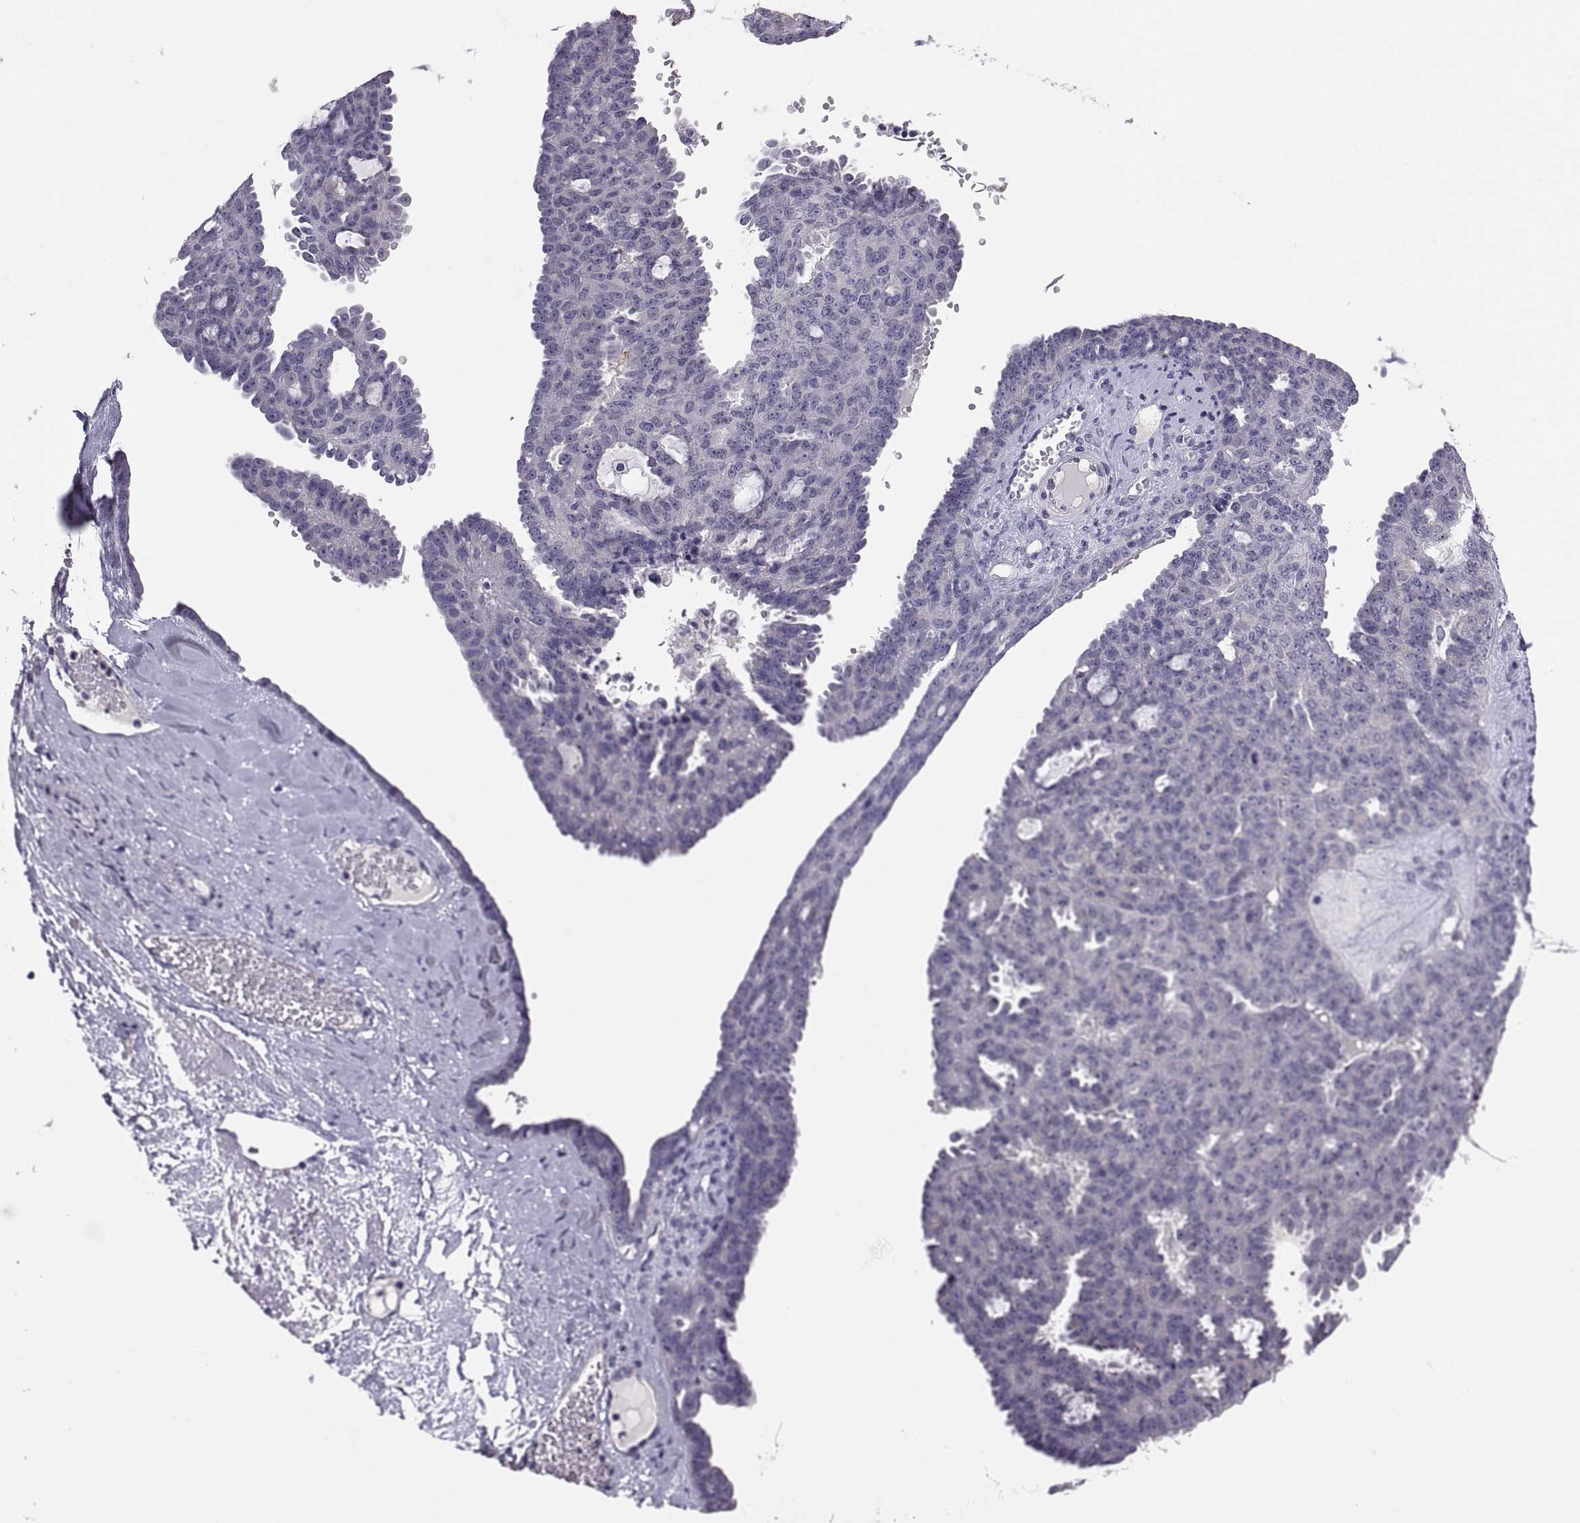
{"staining": {"intensity": "negative", "quantity": "none", "location": "none"}, "tissue": "ovarian cancer", "cell_type": "Tumor cells", "image_type": "cancer", "snomed": [{"axis": "morphology", "description": "Cystadenocarcinoma, serous, NOS"}, {"axis": "topography", "description": "Ovary"}], "caption": "This is a image of immunohistochemistry (IHC) staining of ovarian cancer, which shows no positivity in tumor cells.", "gene": "STRC", "patient": {"sex": "female", "age": 71}}